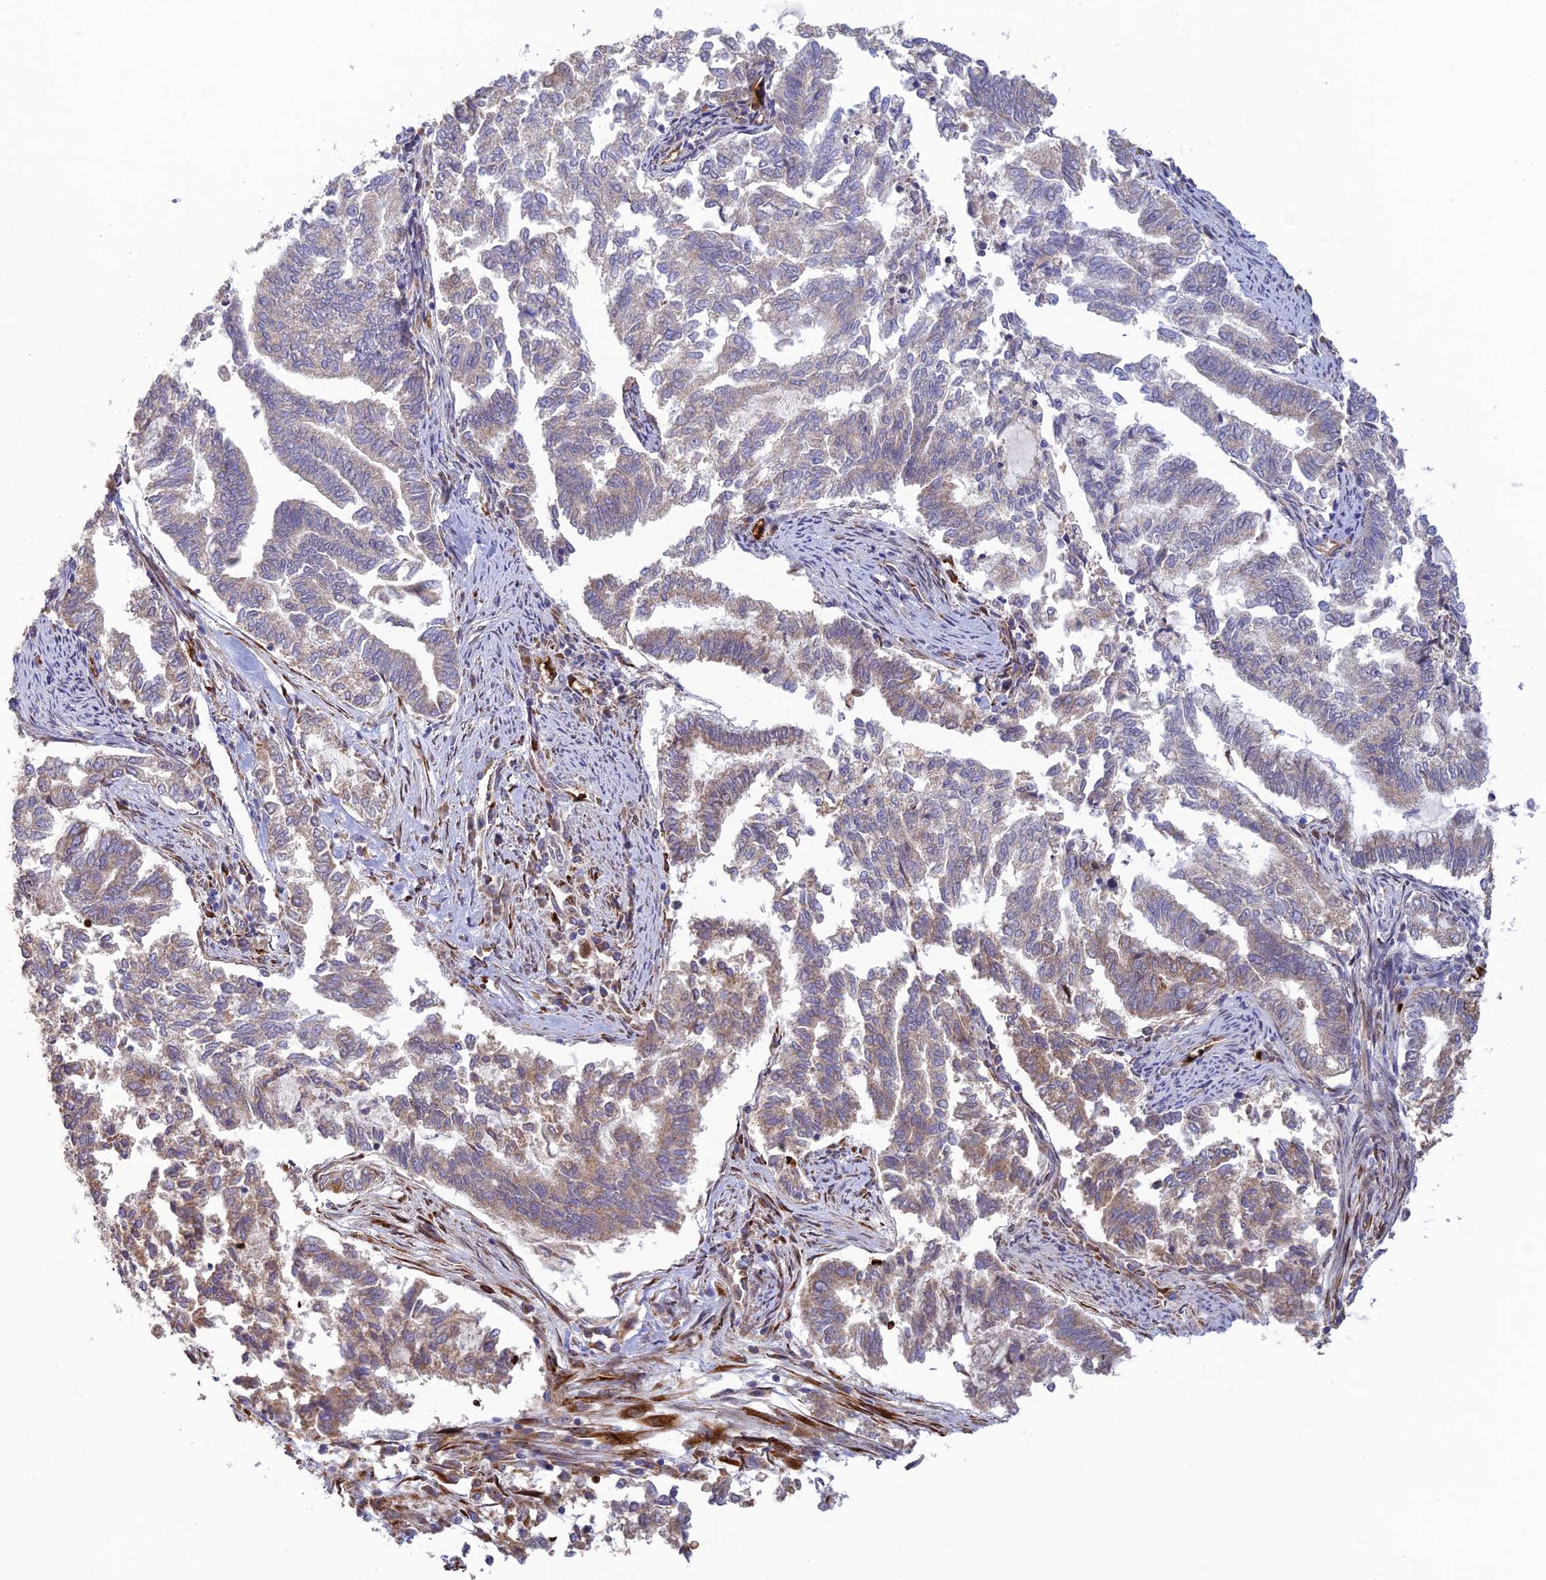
{"staining": {"intensity": "weak", "quantity": "<25%", "location": "cytoplasmic/membranous"}, "tissue": "endometrial cancer", "cell_type": "Tumor cells", "image_type": "cancer", "snomed": [{"axis": "morphology", "description": "Adenocarcinoma, NOS"}, {"axis": "topography", "description": "Endometrium"}], "caption": "Tumor cells are negative for protein expression in human adenocarcinoma (endometrial).", "gene": "UFSP2", "patient": {"sex": "female", "age": 79}}